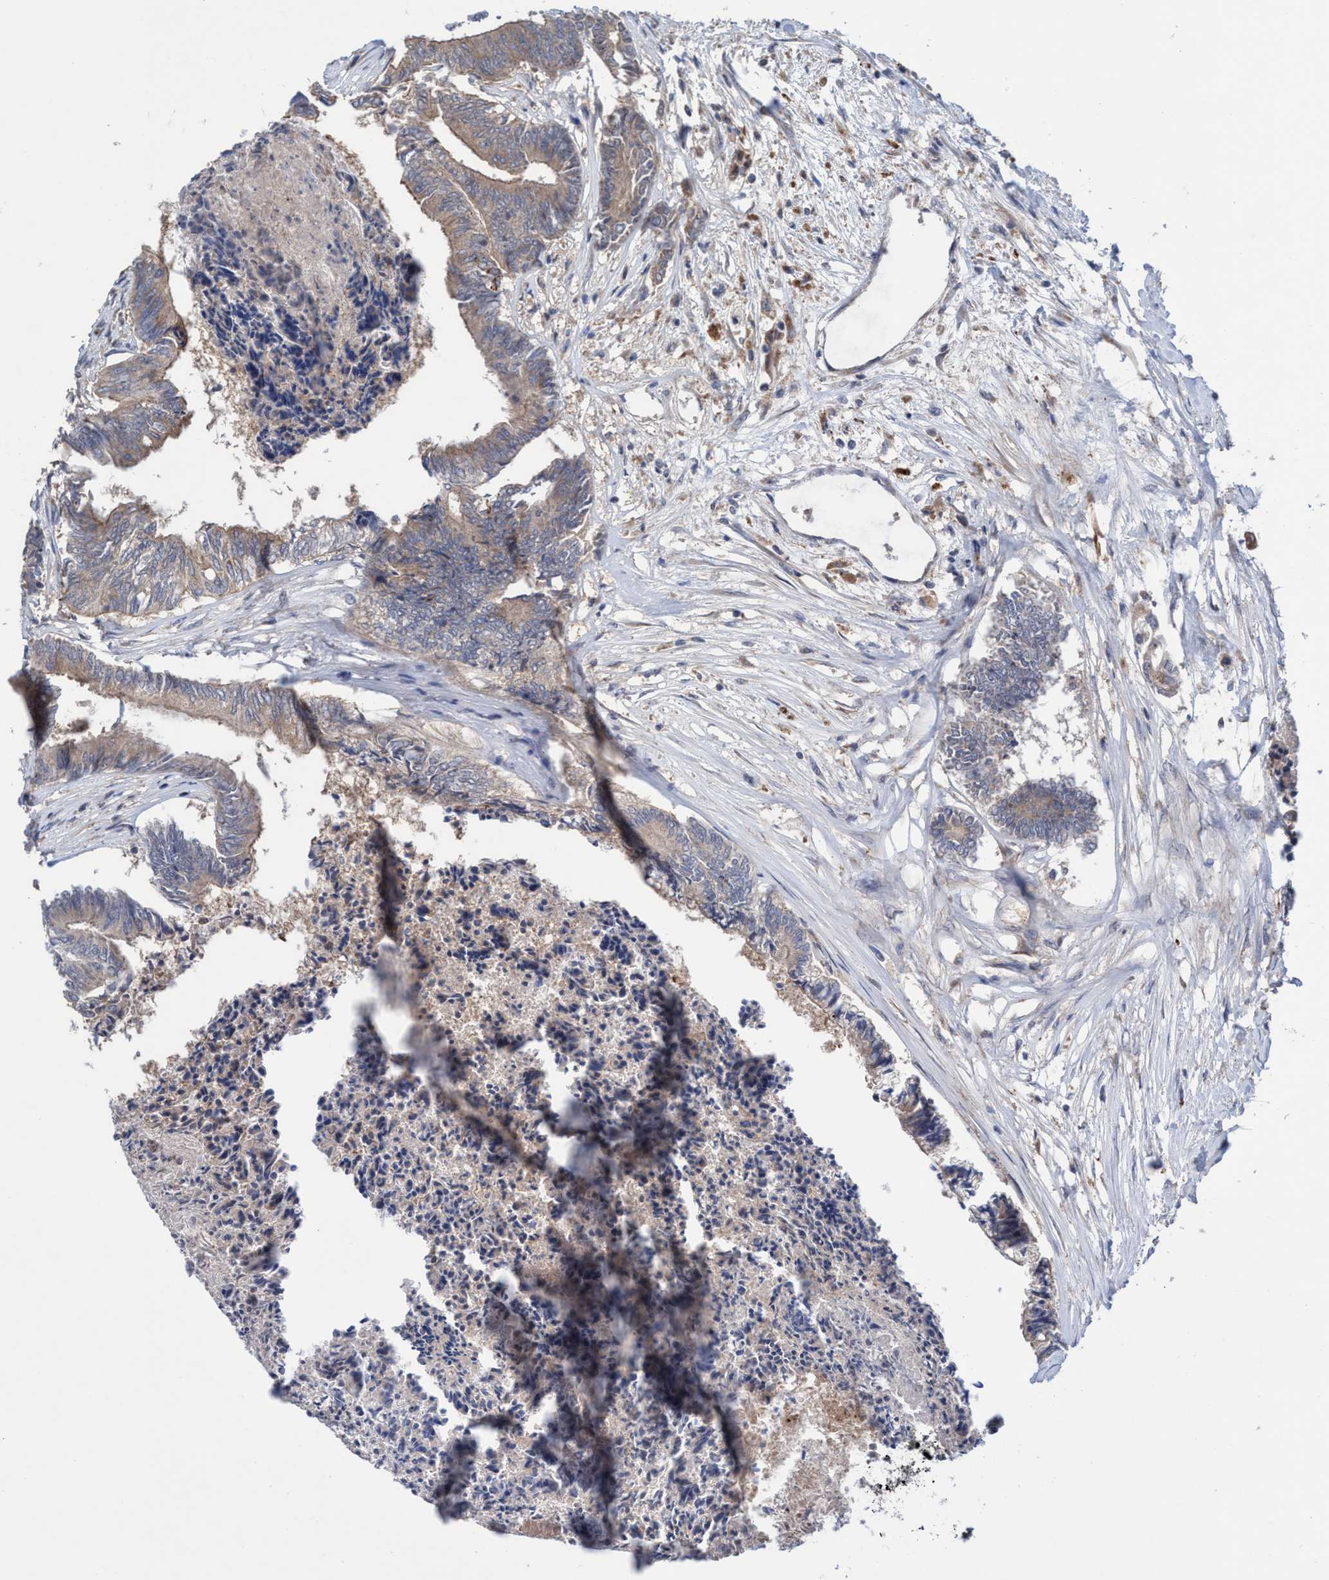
{"staining": {"intensity": "moderate", "quantity": ">75%", "location": "cytoplasmic/membranous"}, "tissue": "colorectal cancer", "cell_type": "Tumor cells", "image_type": "cancer", "snomed": [{"axis": "morphology", "description": "Adenocarcinoma, NOS"}, {"axis": "topography", "description": "Rectum"}], "caption": "Immunohistochemical staining of human colorectal cancer (adenocarcinoma) demonstrates medium levels of moderate cytoplasmic/membranous positivity in about >75% of tumor cells.", "gene": "P2RY14", "patient": {"sex": "male", "age": 63}}